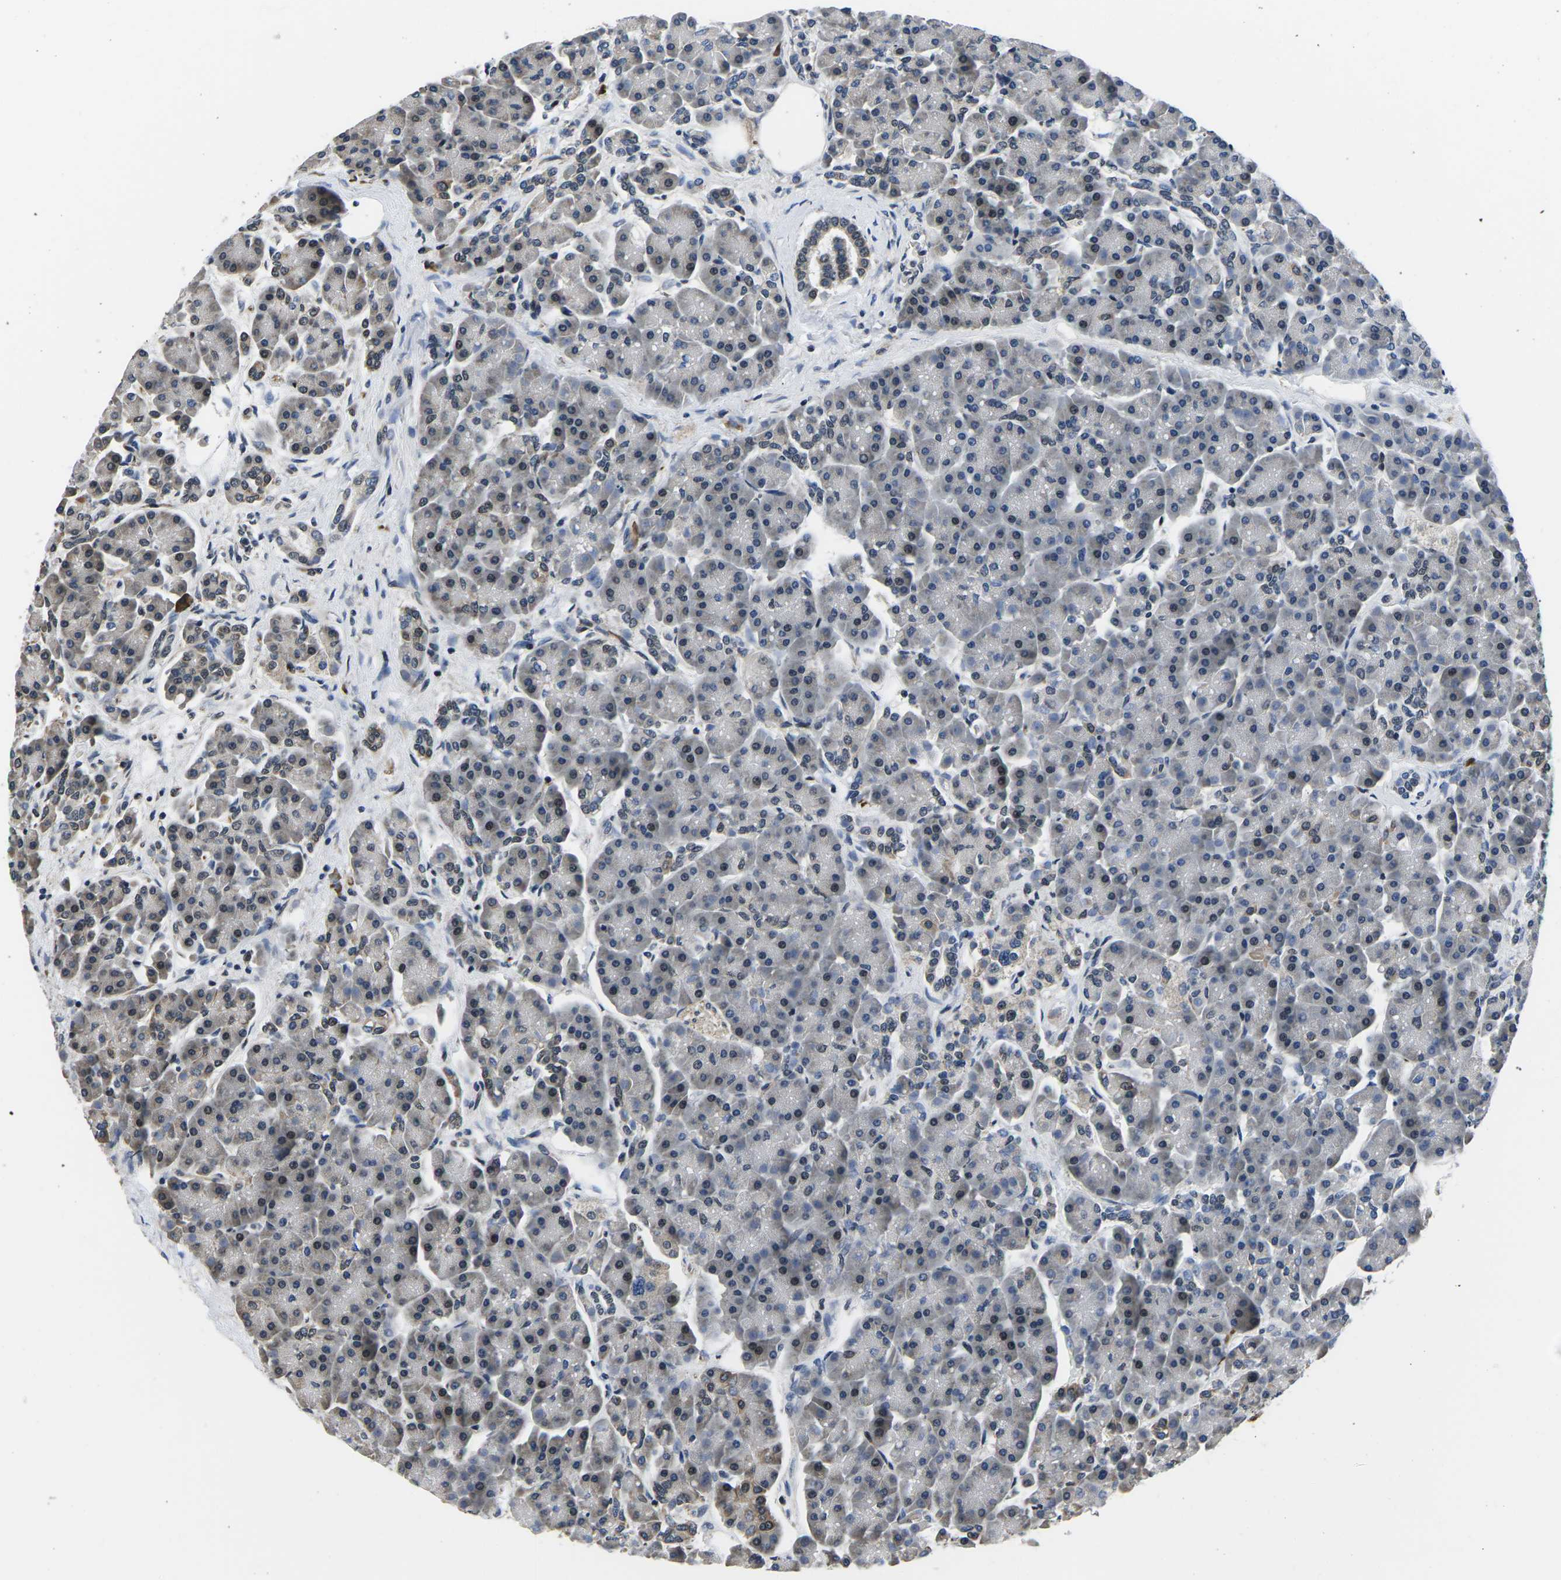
{"staining": {"intensity": "moderate", "quantity": "<25%", "location": "nuclear"}, "tissue": "pancreas", "cell_type": "Exocrine glandular cells", "image_type": "normal", "snomed": [{"axis": "morphology", "description": "Normal tissue, NOS"}, {"axis": "topography", "description": "Pancreas"}], "caption": "Pancreas stained with DAB (3,3'-diaminobenzidine) immunohistochemistry shows low levels of moderate nuclear staining in approximately <25% of exocrine glandular cells.", "gene": "CCNE1", "patient": {"sex": "female", "age": 70}}